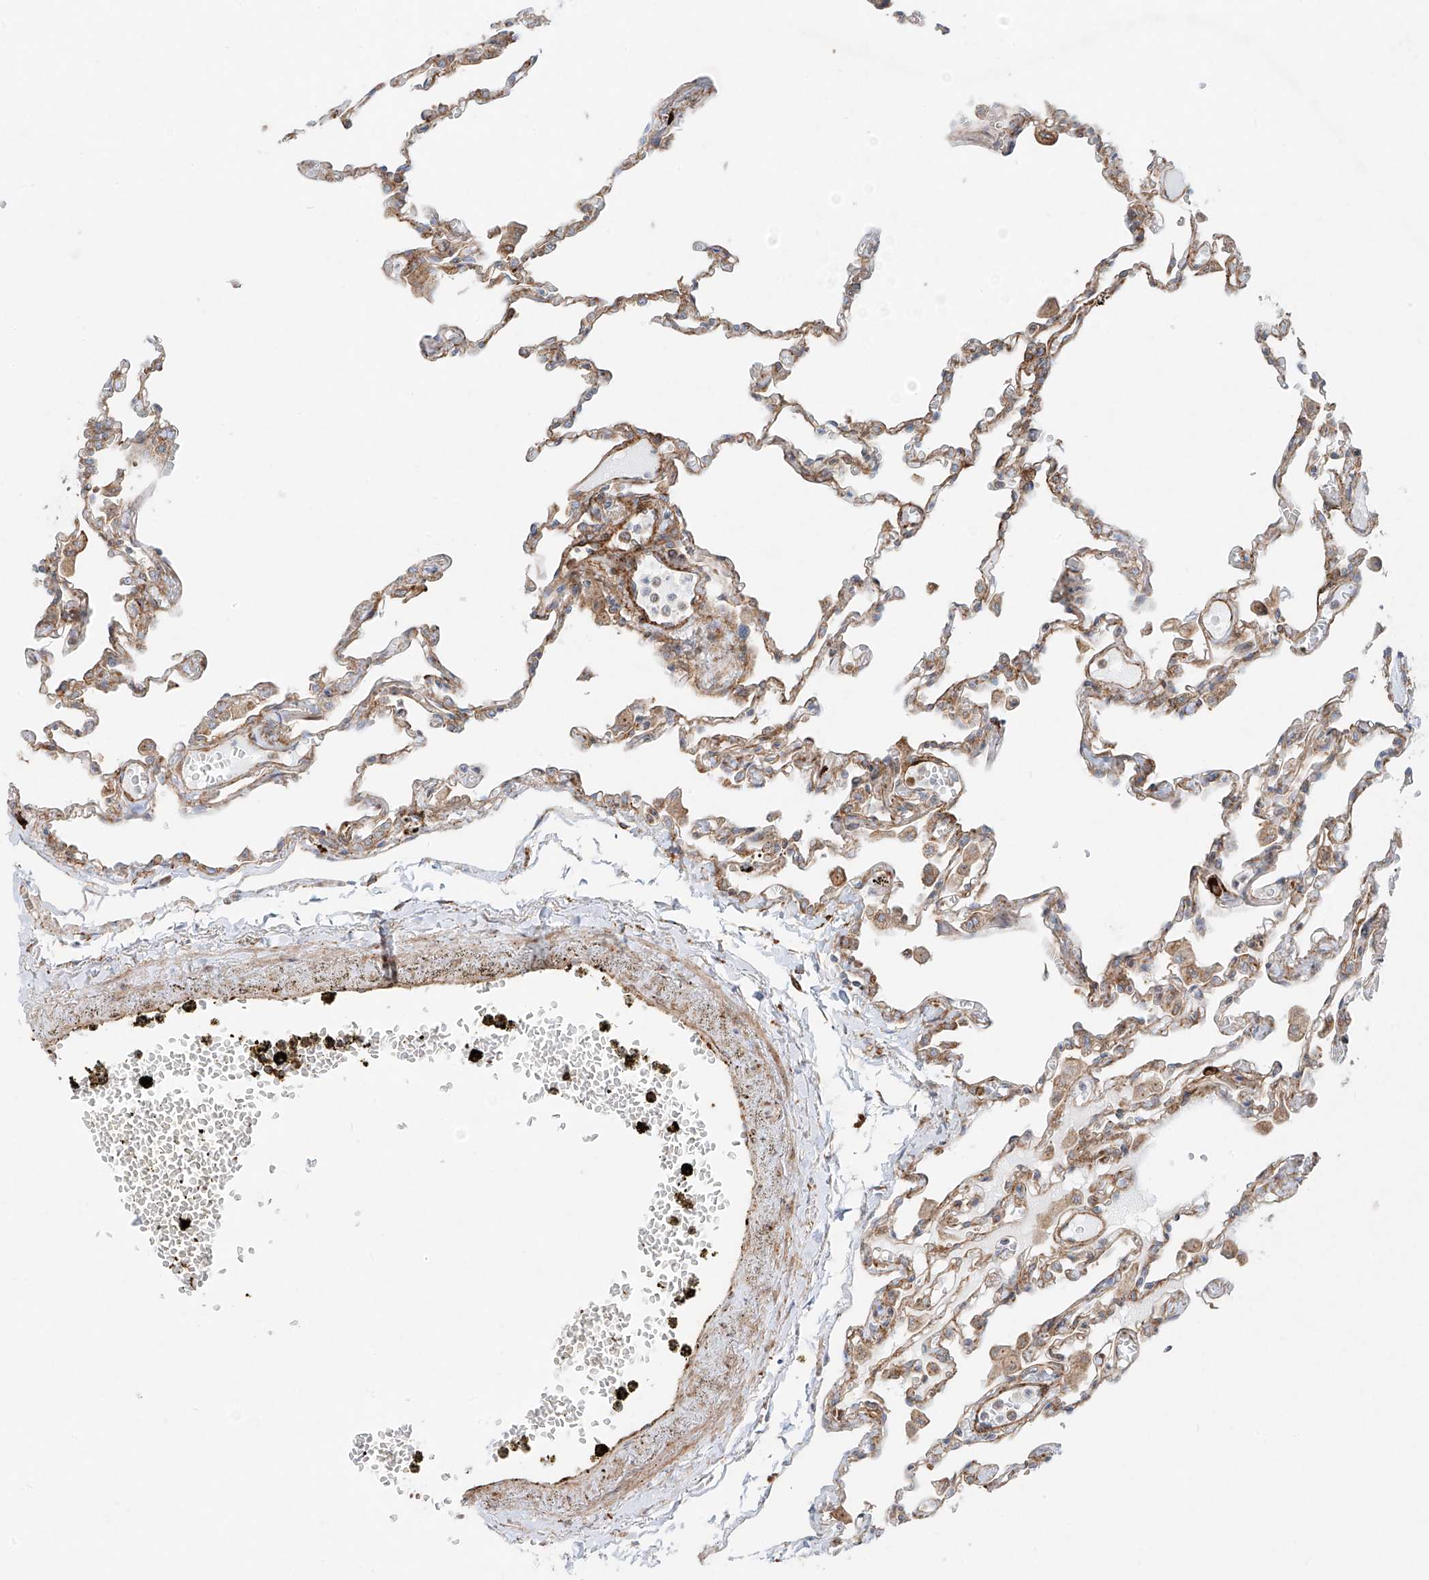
{"staining": {"intensity": "moderate", "quantity": ">75%", "location": "cytoplasmic/membranous"}, "tissue": "lung", "cell_type": "Alveolar cells", "image_type": "normal", "snomed": [{"axis": "morphology", "description": "Normal tissue, NOS"}, {"axis": "topography", "description": "Bronchus"}, {"axis": "topography", "description": "Lung"}], "caption": "Immunohistochemistry of normal human lung shows medium levels of moderate cytoplasmic/membranous staining in approximately >75% of alveolar cells. (brown staining indicates protein expression, while blue staining denotes nuclei).", "gene": "EIPR1", "patient": {"sex": "female", "age": 49}}